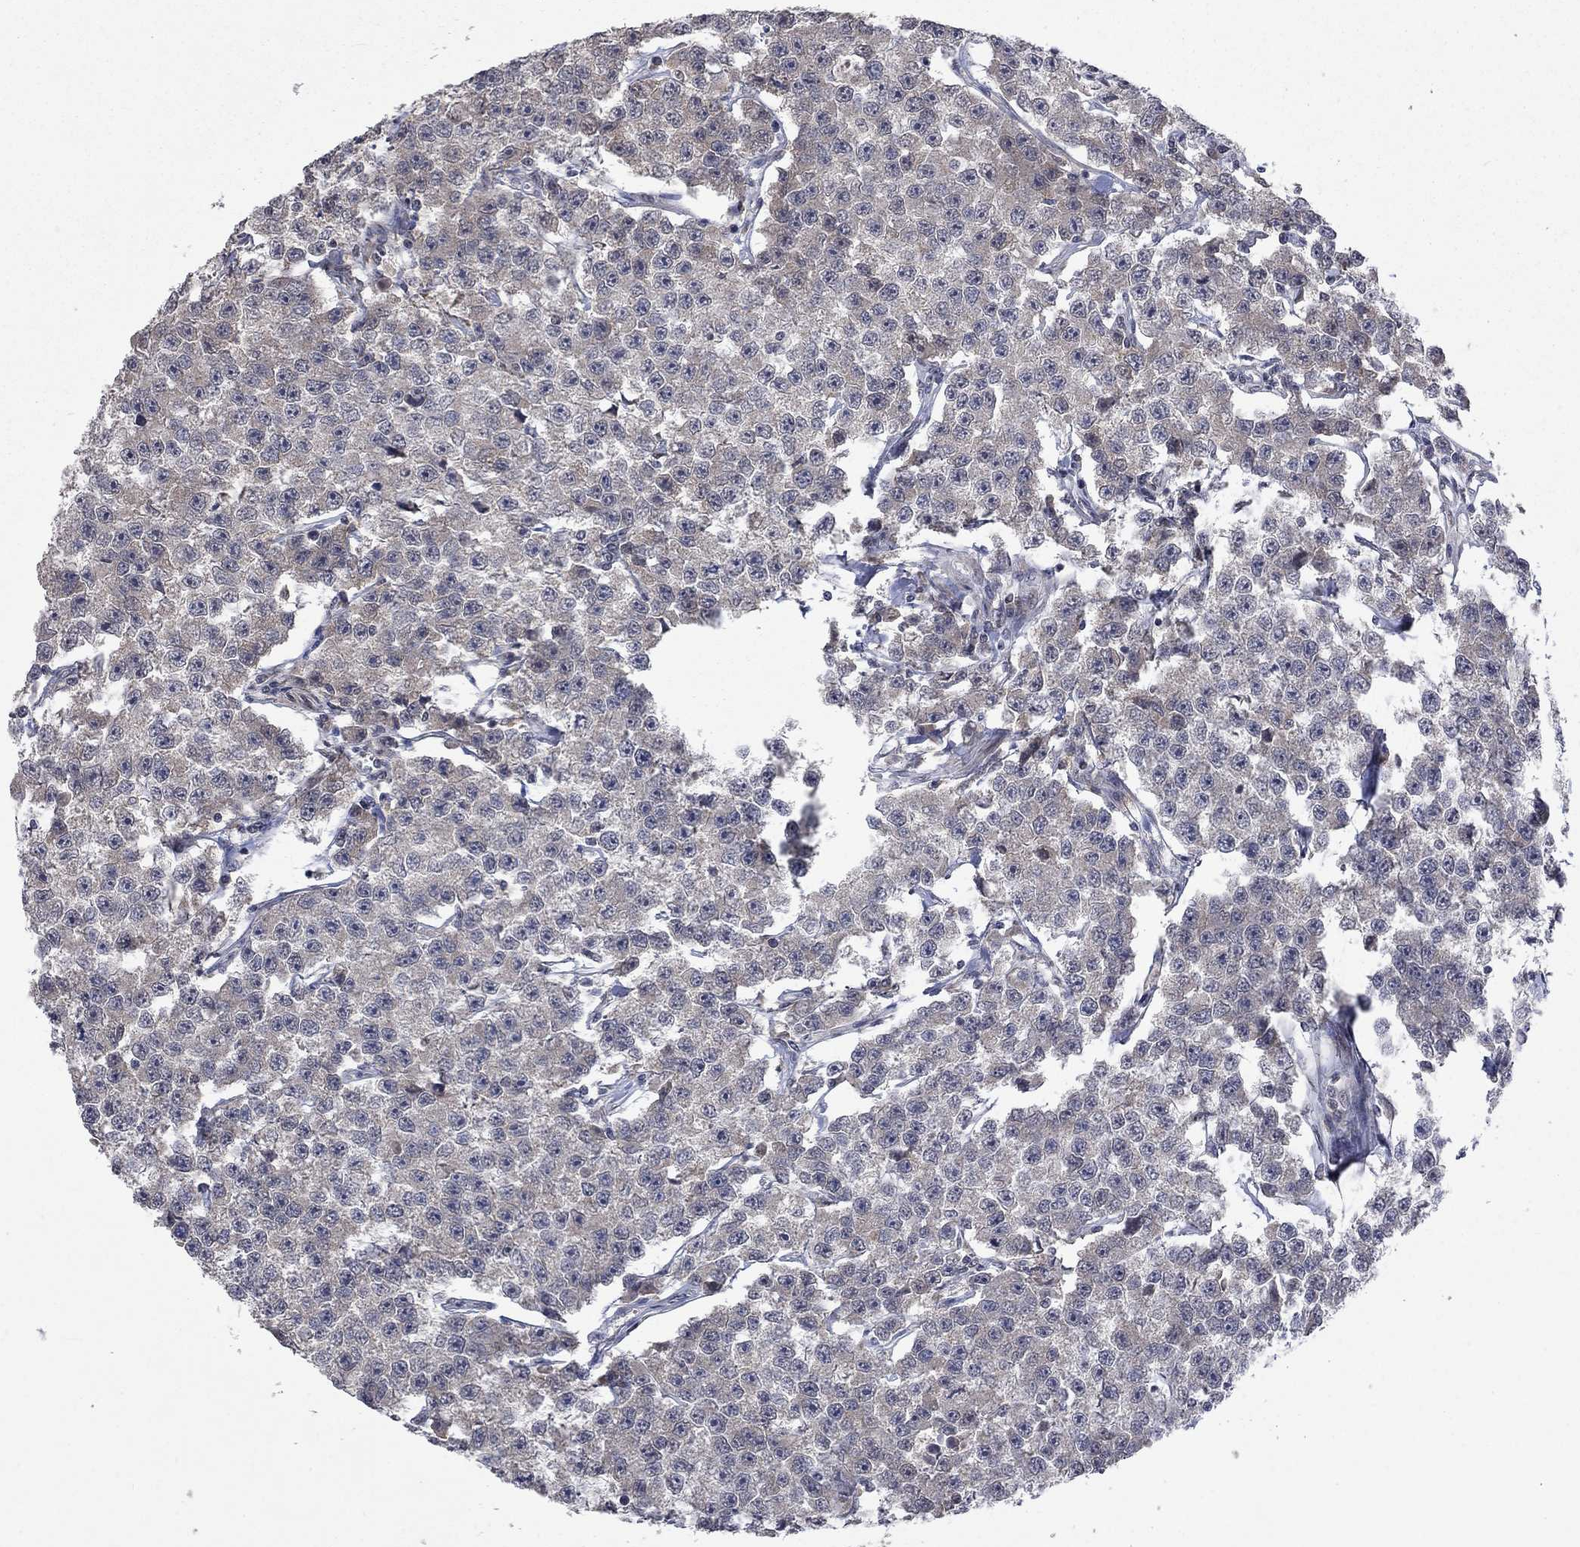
{"staining": {"intensity": "negative", "quantity": "none", "location": "none"}, "tissue": "testis cancer", "cell_type": "Tumor cells", "image_type": "cancer", "snomed": [{"axis": "morphology", "description": "Seminoma, NOS"}, {"axis": "topography", "description": "Testis"}], "caption": "Histopathology image shows no protein positivity in tumor cells of testis cancer tissue.", "gene": "PPP1R9A", "patient": {"sex": "male", "age": 59}}